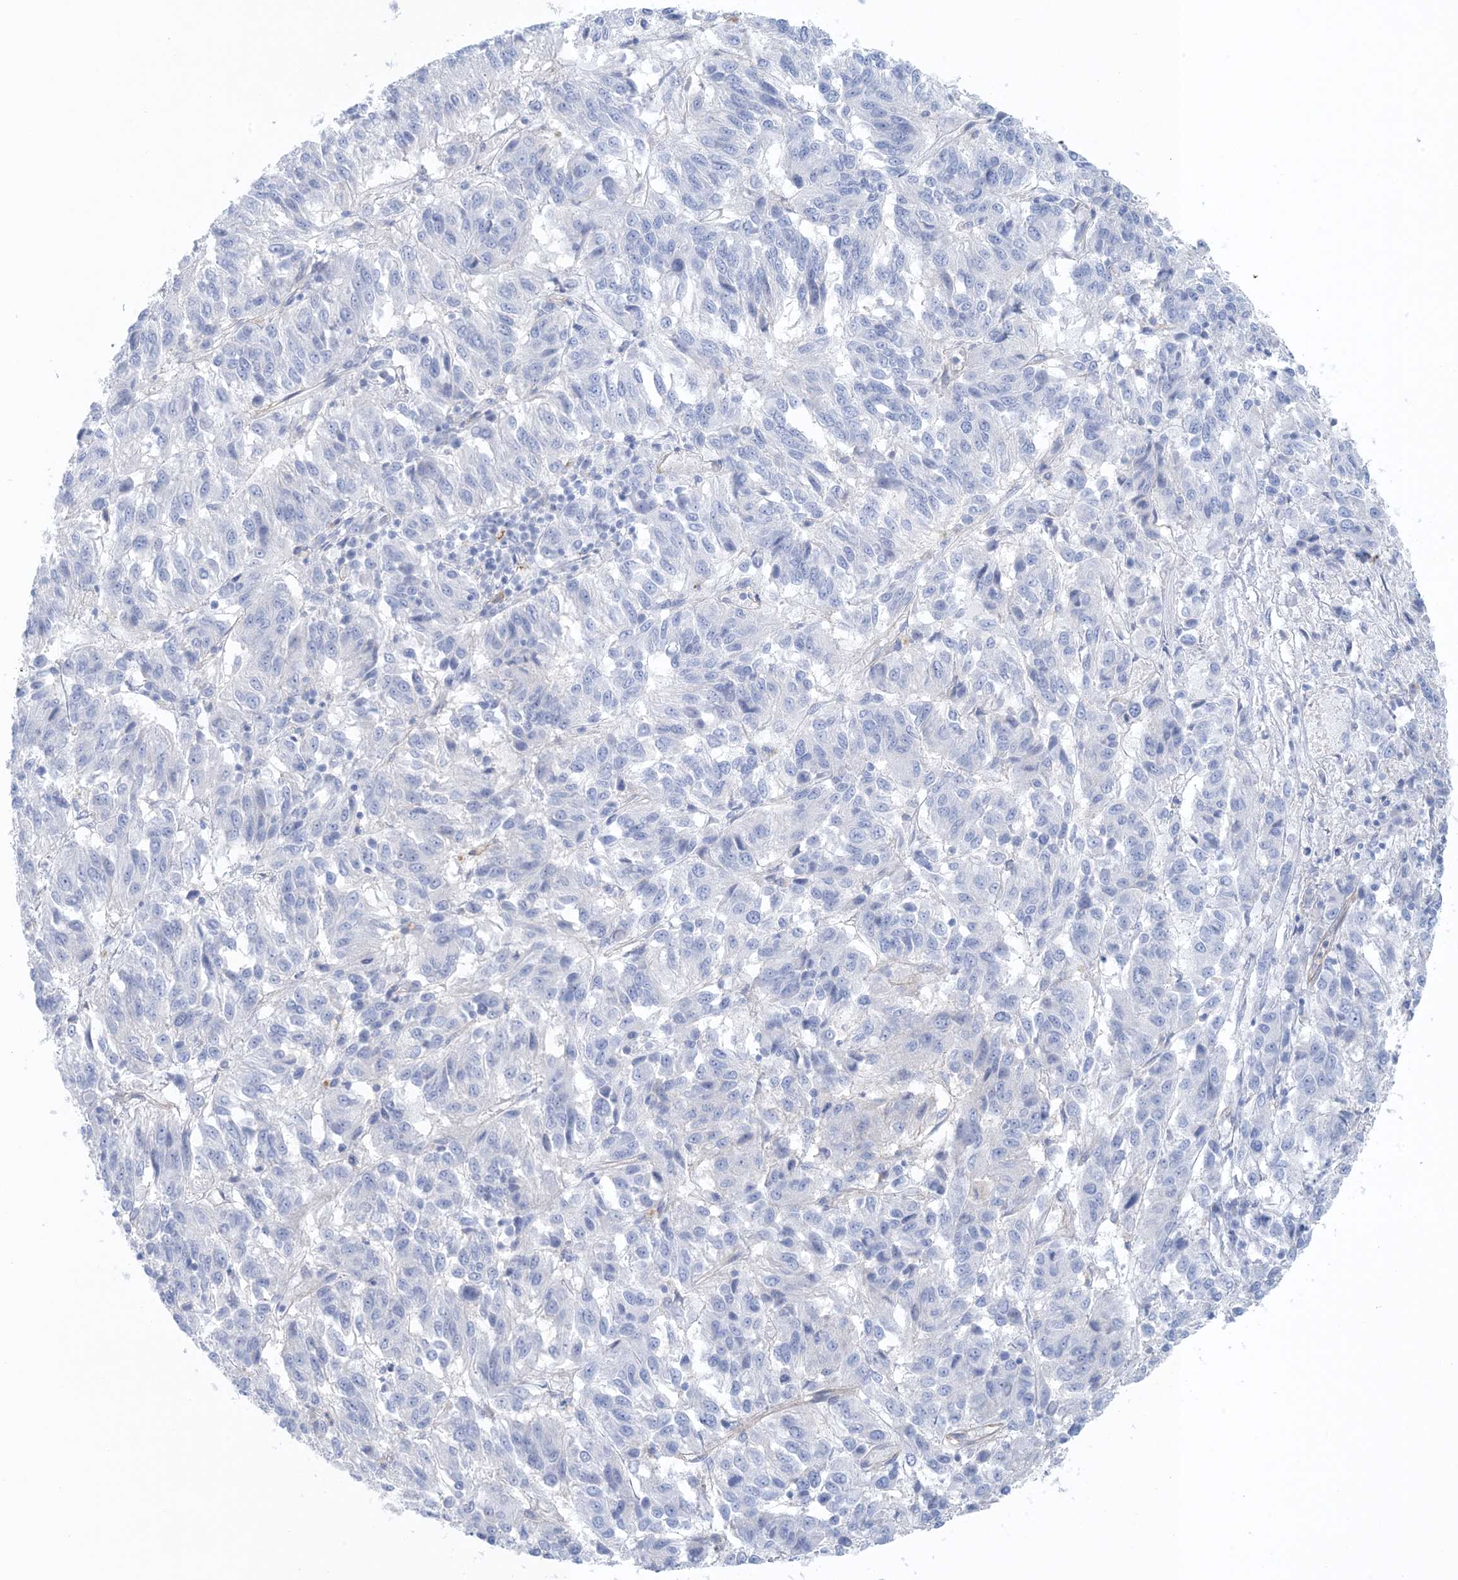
{"staining": {"intensity": "negative", "quantity": "none", "location": "none"}, "tissue": "melanoma", "cell_type": "Tumor cells", "image_type": "cancer", "snomed": [{"axis": "morphology", "description": "Malignant melanoma, Metastatic site"}, {"axis": "topography", "description": "Lung"}], "caption": "Melanoma stained for a protein using immunohistochemistry exhibits no positivity tumor cells.", "gene": "SHANK1", "patient": {"sex": "male", "age": 64}}